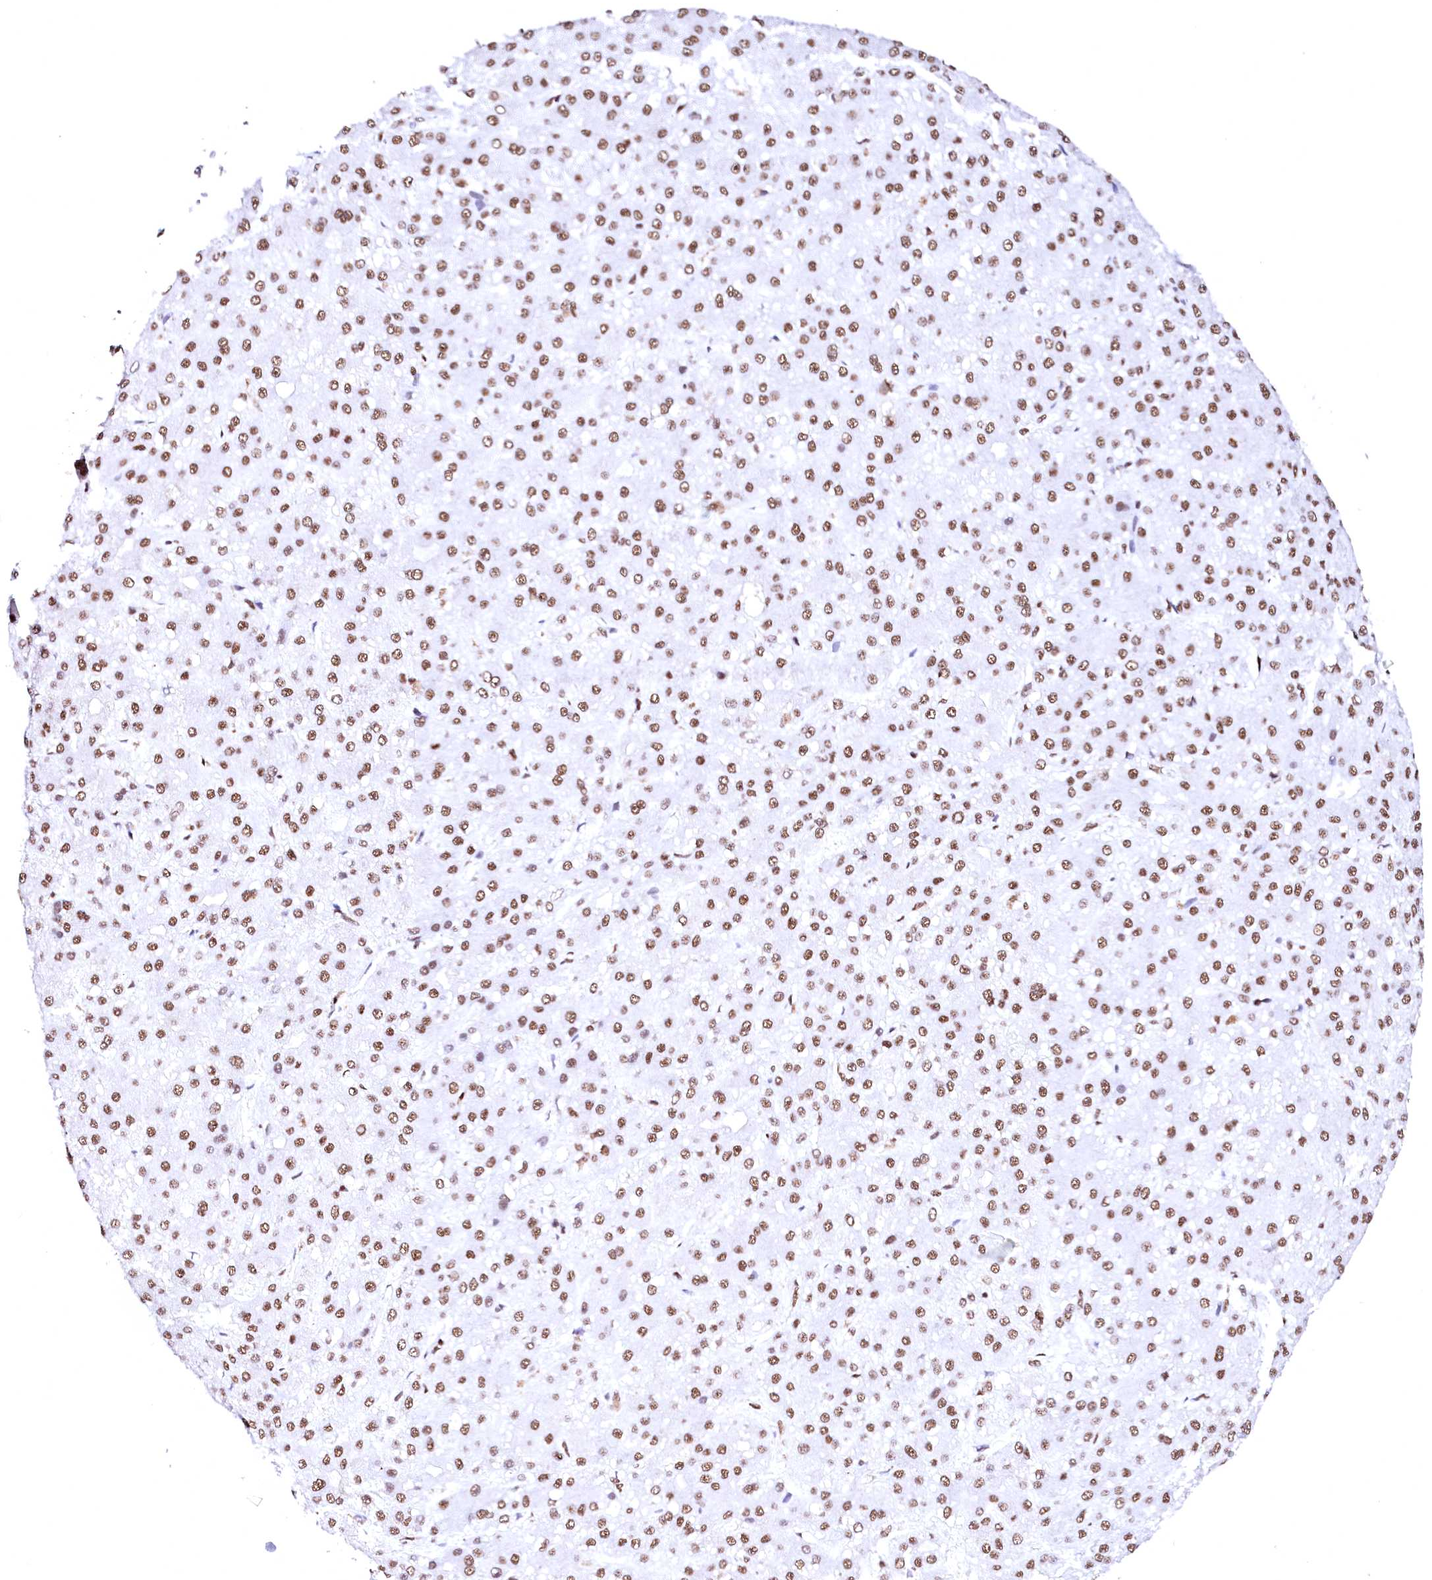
{"staining": {"intensity": "moderate", "quantity": ">75%", "location": "nuclear"}, "tissue": "liver cancer", "cell_type": "Tumor cells", "image_type": "cancer", "snomed": [{"axis": "morphology", "description": "Carcinoma, Hepatocellular, NOS"}, {"axis": "topography", "description": "Liver"}], "caption": "Immunohistochemical staining of liver cancer (hepatocellular carcinoma) demonstrates medium levels of moderate nuclear protein expression in approximately >75% of tumor cells.", "gene": "CPSF6", "patient": {"sex": "male", "age": 67}}